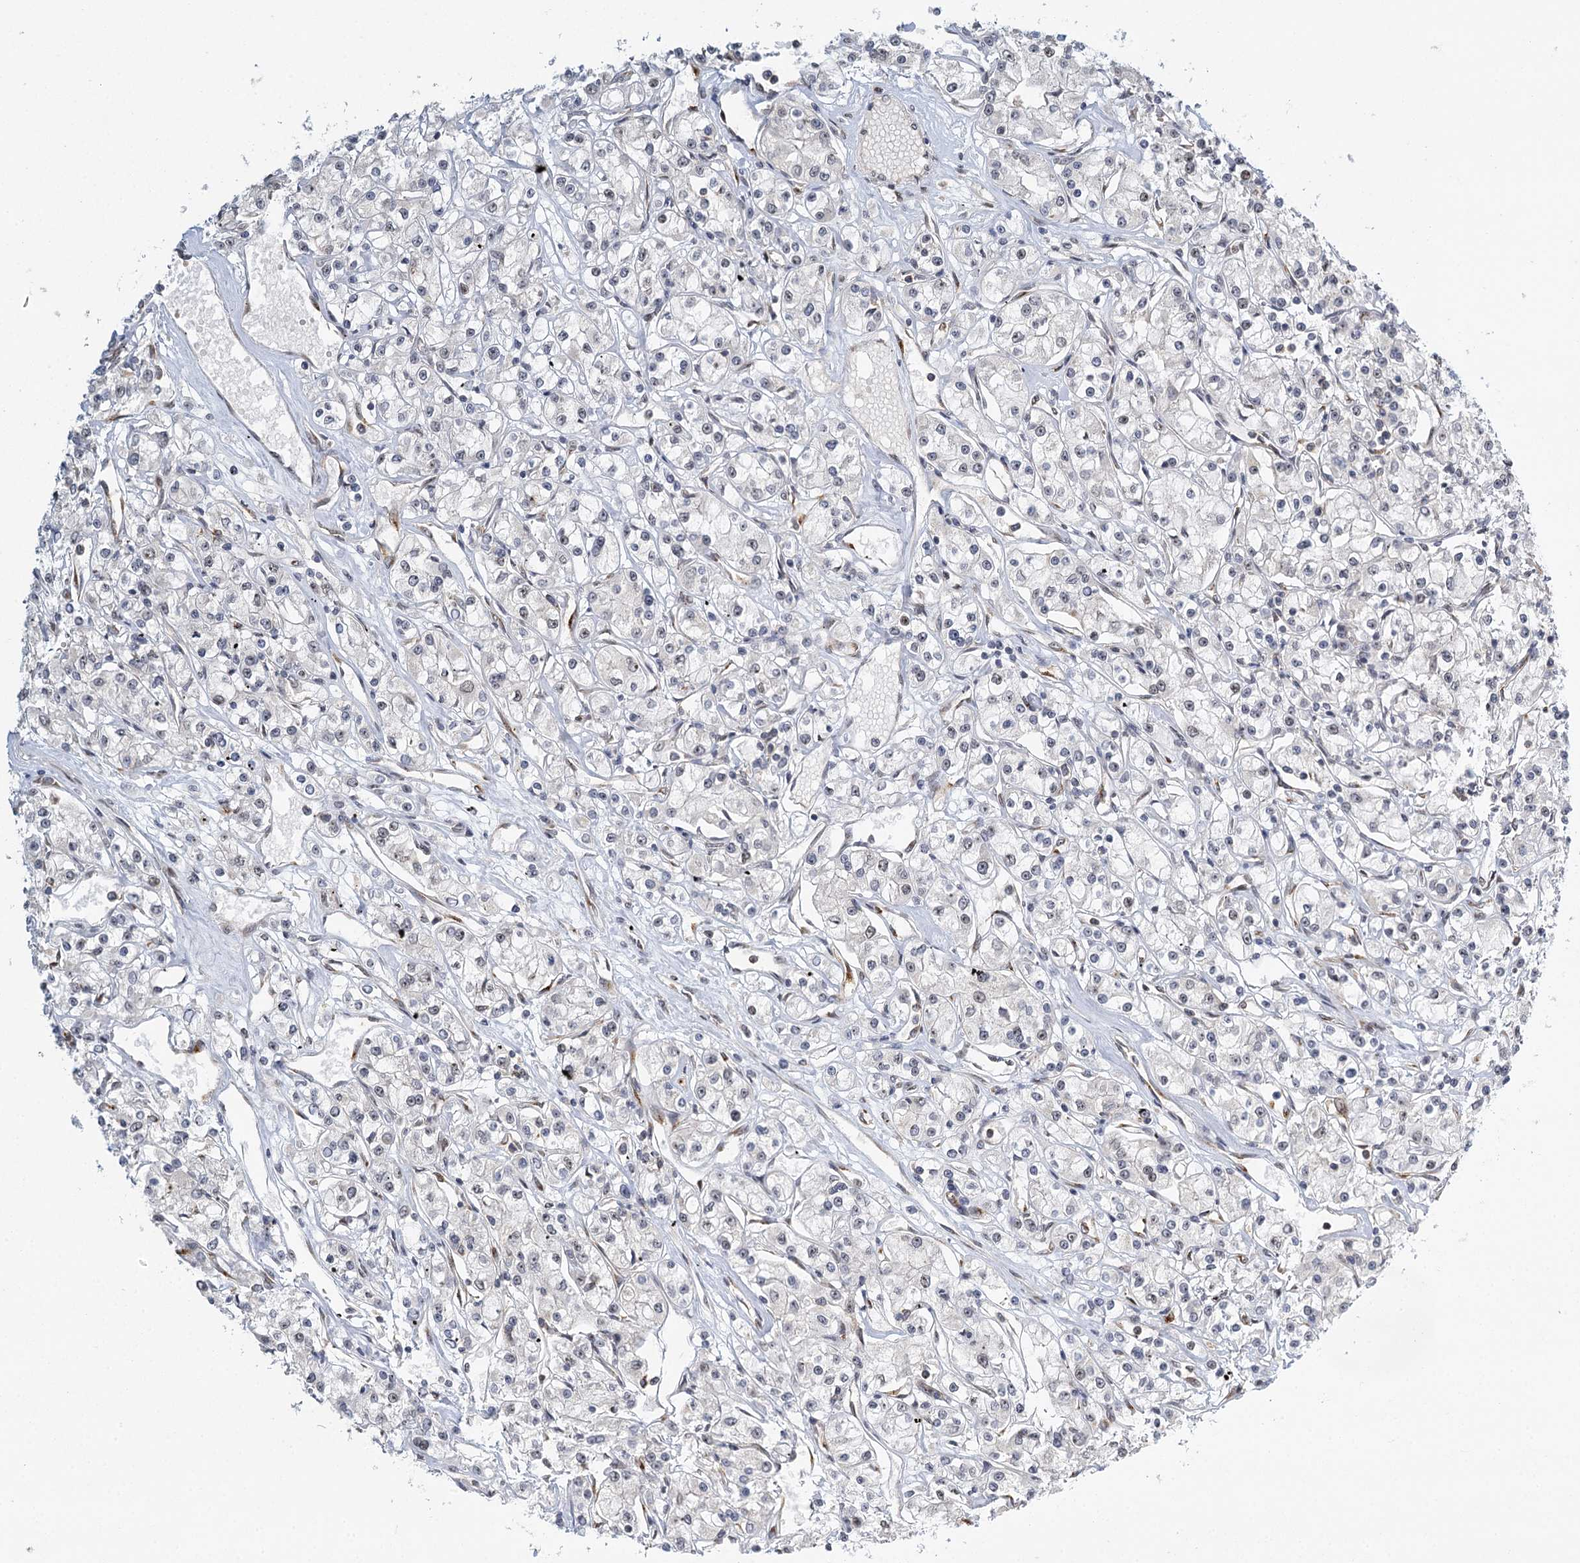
{"staining": {"intensity": "weak", "quantity": "<25%", "location": "nuclear"}, "tissue": "renal cancer", "cell_type": "Tumor cells", "image_type": "cancer", "snomed": [{"axis": "morphology", "description": "Adenocarcinoma, NOS"}, {"axis": "topography", "description": "Kidney"}], "caption": "The image displays no significant positivity in tumor cells of renal cancer (adenocarcinoma). The staining is performed using DAB (3,3'-diaminobenzidine) brown chromogen with nuclei counter-stained in using hematoxylin.", "gene": "TREX1", "patient": {"sex": "female", "age": 59}}